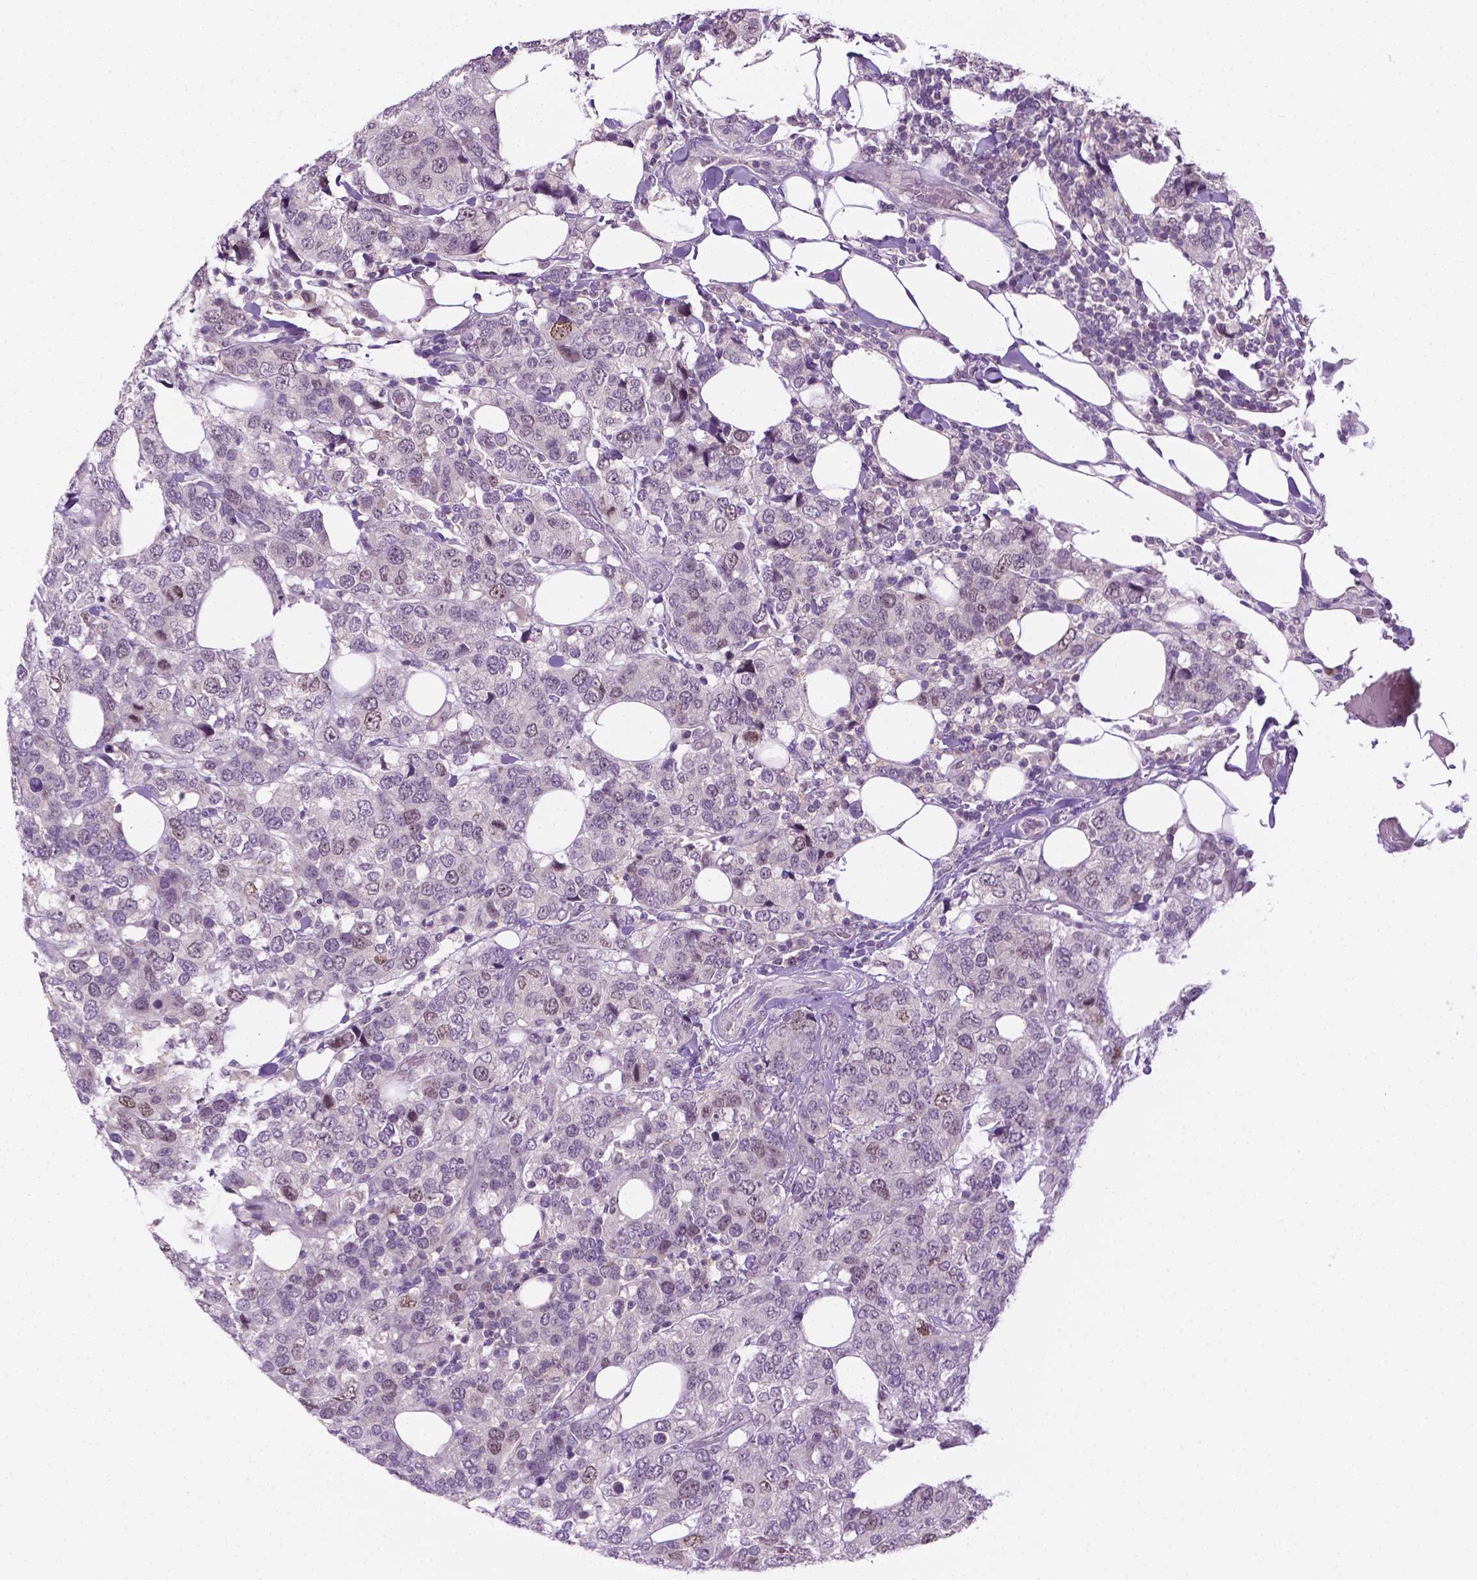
{"staining": {"intensity": "weak", "quantity": "<25%", "location": "nuclear"}, "tissue": "breast cancer", "cell_type": "Tumor cells", "image_type": "cancer", "snomed": [{"axis": "morphology", "description": "Lobular carcinoma"}, {"axis": "topography", "description": "Breast"}], "caption": "High magnification brightfield microscopy of breast lobular carcinoma stained with DAB (3,3'-diaminobenzidine) (brown) and counterstained with hematoxylin (blue): tumor cells show no significant expression.", "gene": "DENND4A", "patient": {"sex": "female", "age": 59}}